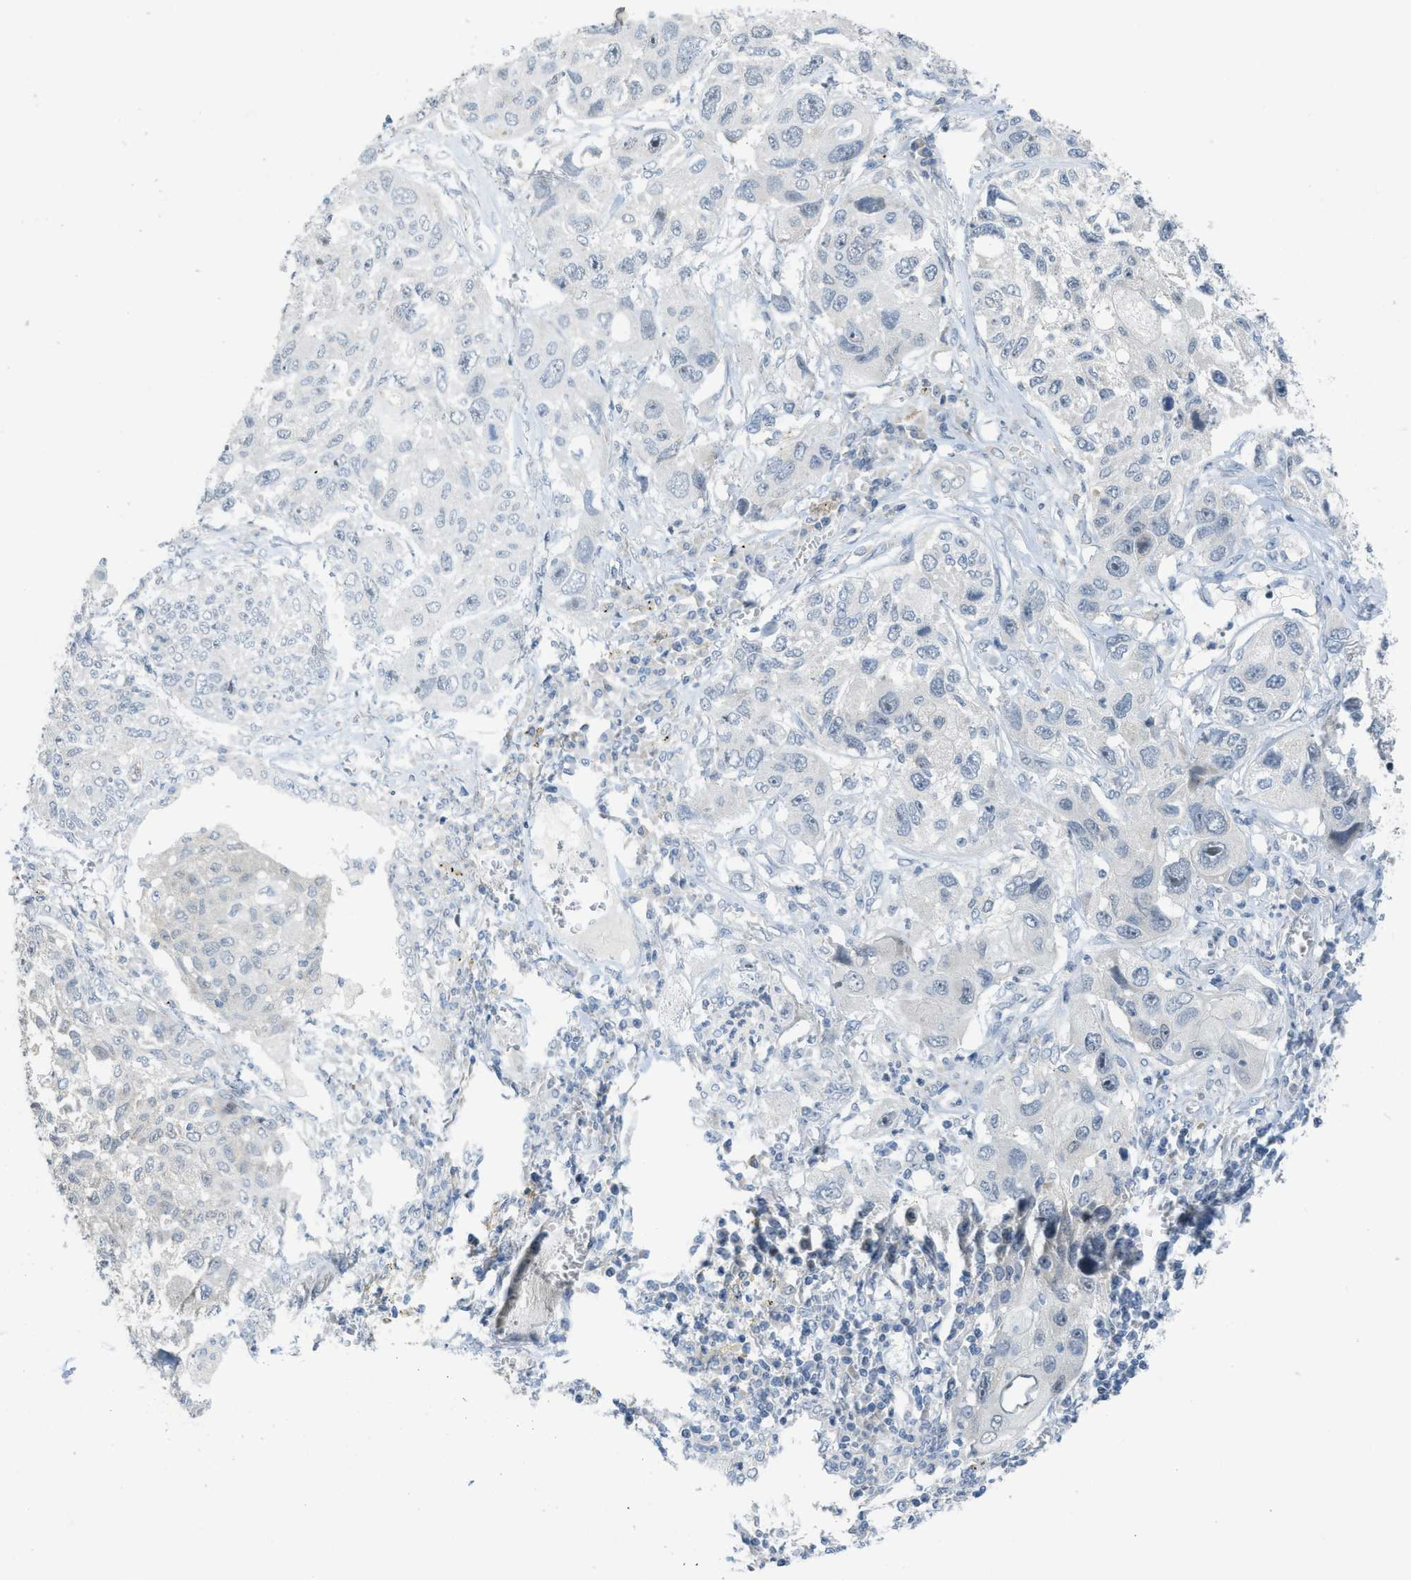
{"staining": {"intensity": "negative", "quantity": "none", "location": "none"}, "tissue": "lung cancer", "cell_type": "Tumor cells", "image_type": "cancer", "snomed": [{"axis": "morphology", "description": "Squamous cell carcinoma, NOS"}, {"axis": "topography", "description": "Lung"}], "caption": "The immunohistochemistry (IHC) image has no significant positivity in tumor cells of lung squamous cell carcinoma tissue.", "gene": "TXNDC2", "patient": {"sex": "male", "age": 71}}